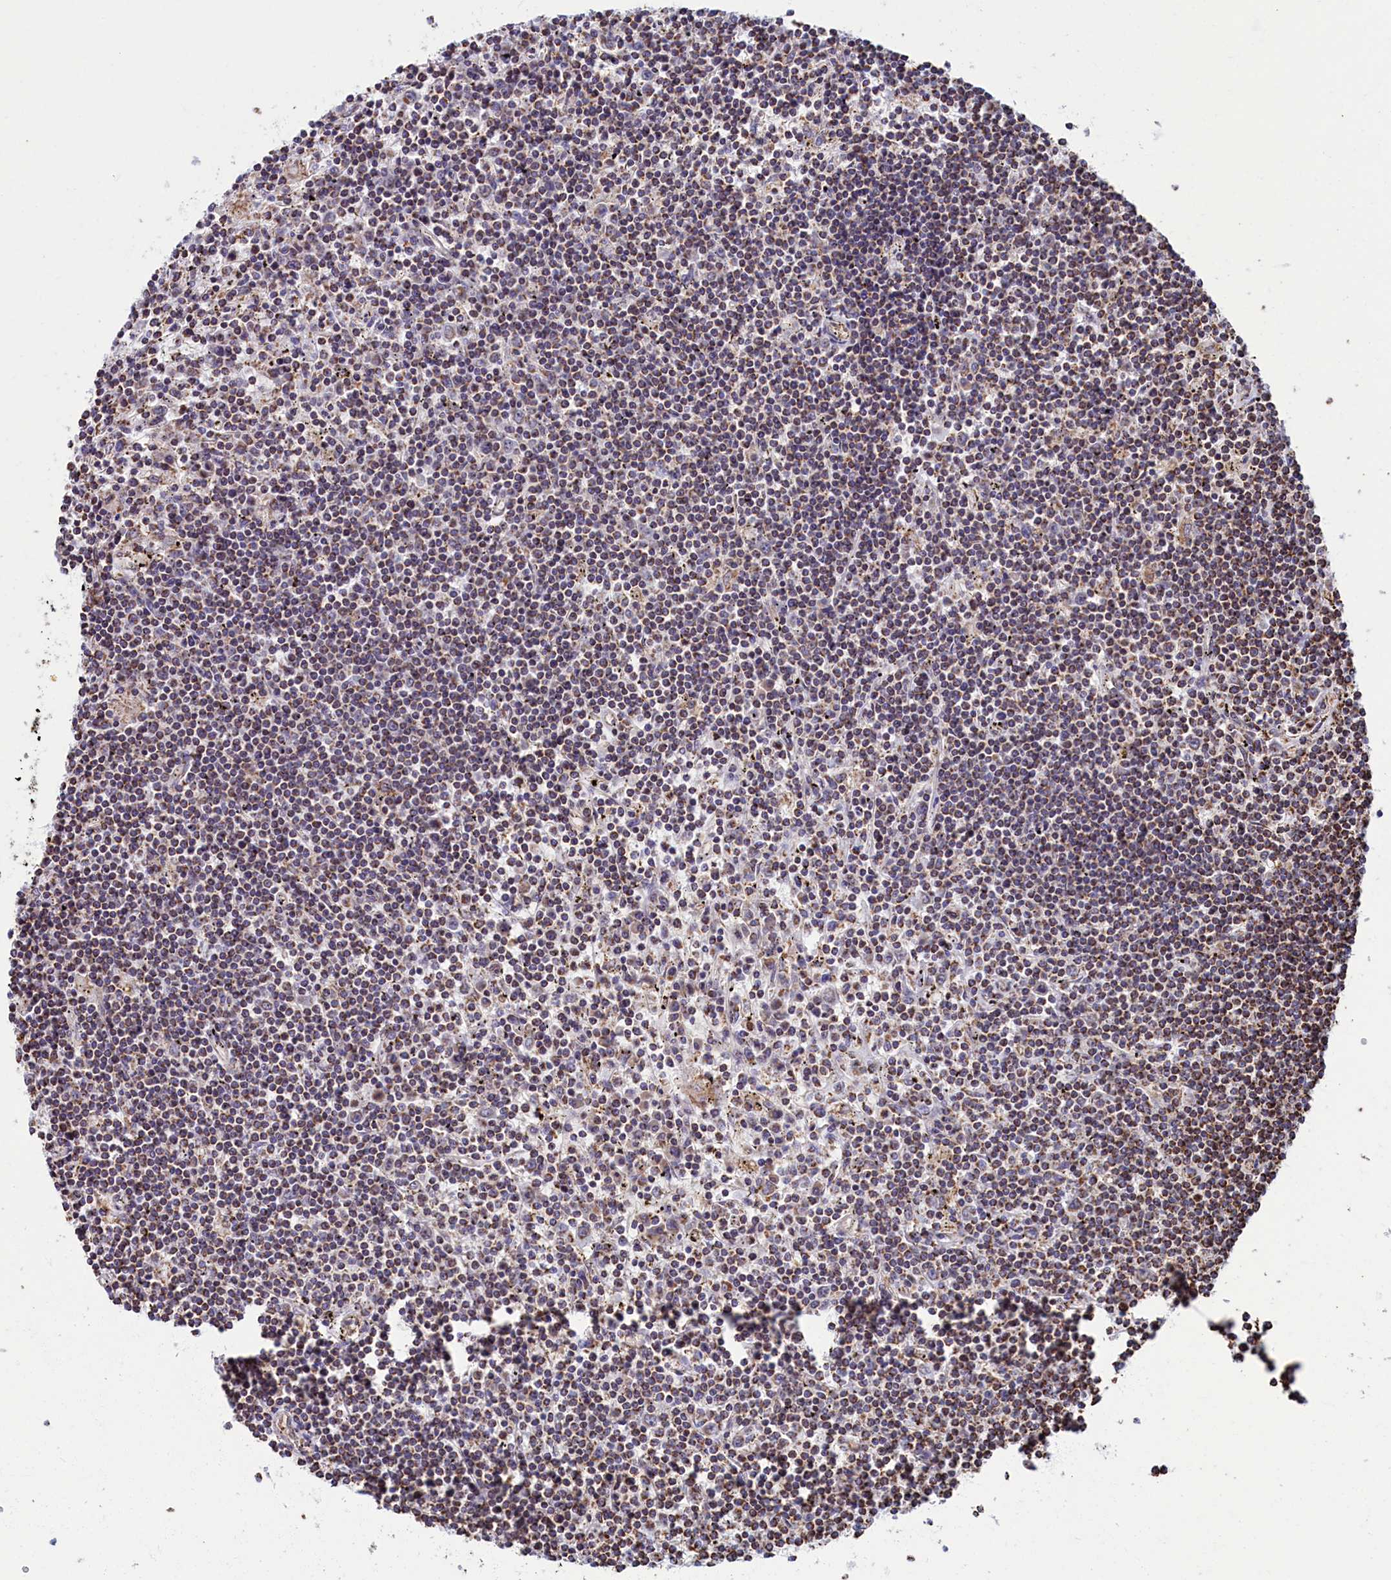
{"staining": {"intensity": "weak", "quantity": "25%-75%", "location": "cytoplasmic/membranous"}, "tissue": "lymphoma", "cell_type": "Tumor cells", "image_type": "cancer", "snomed": [{"axis": "morphology", "description": "Malignant lymphoma, non-Hodgkin's type, Low grade"}, {"axis": "topography", "description": "Spleen"}], "caption": "A photomicrograph showing weak cytoplasmic/membranous staining in about 25%-75% of tumor cells in lymphoma, as visualized by brown immunohistochemical staining.", "gene": "SPR", "patient": {"sex": "male", "age": 76}}